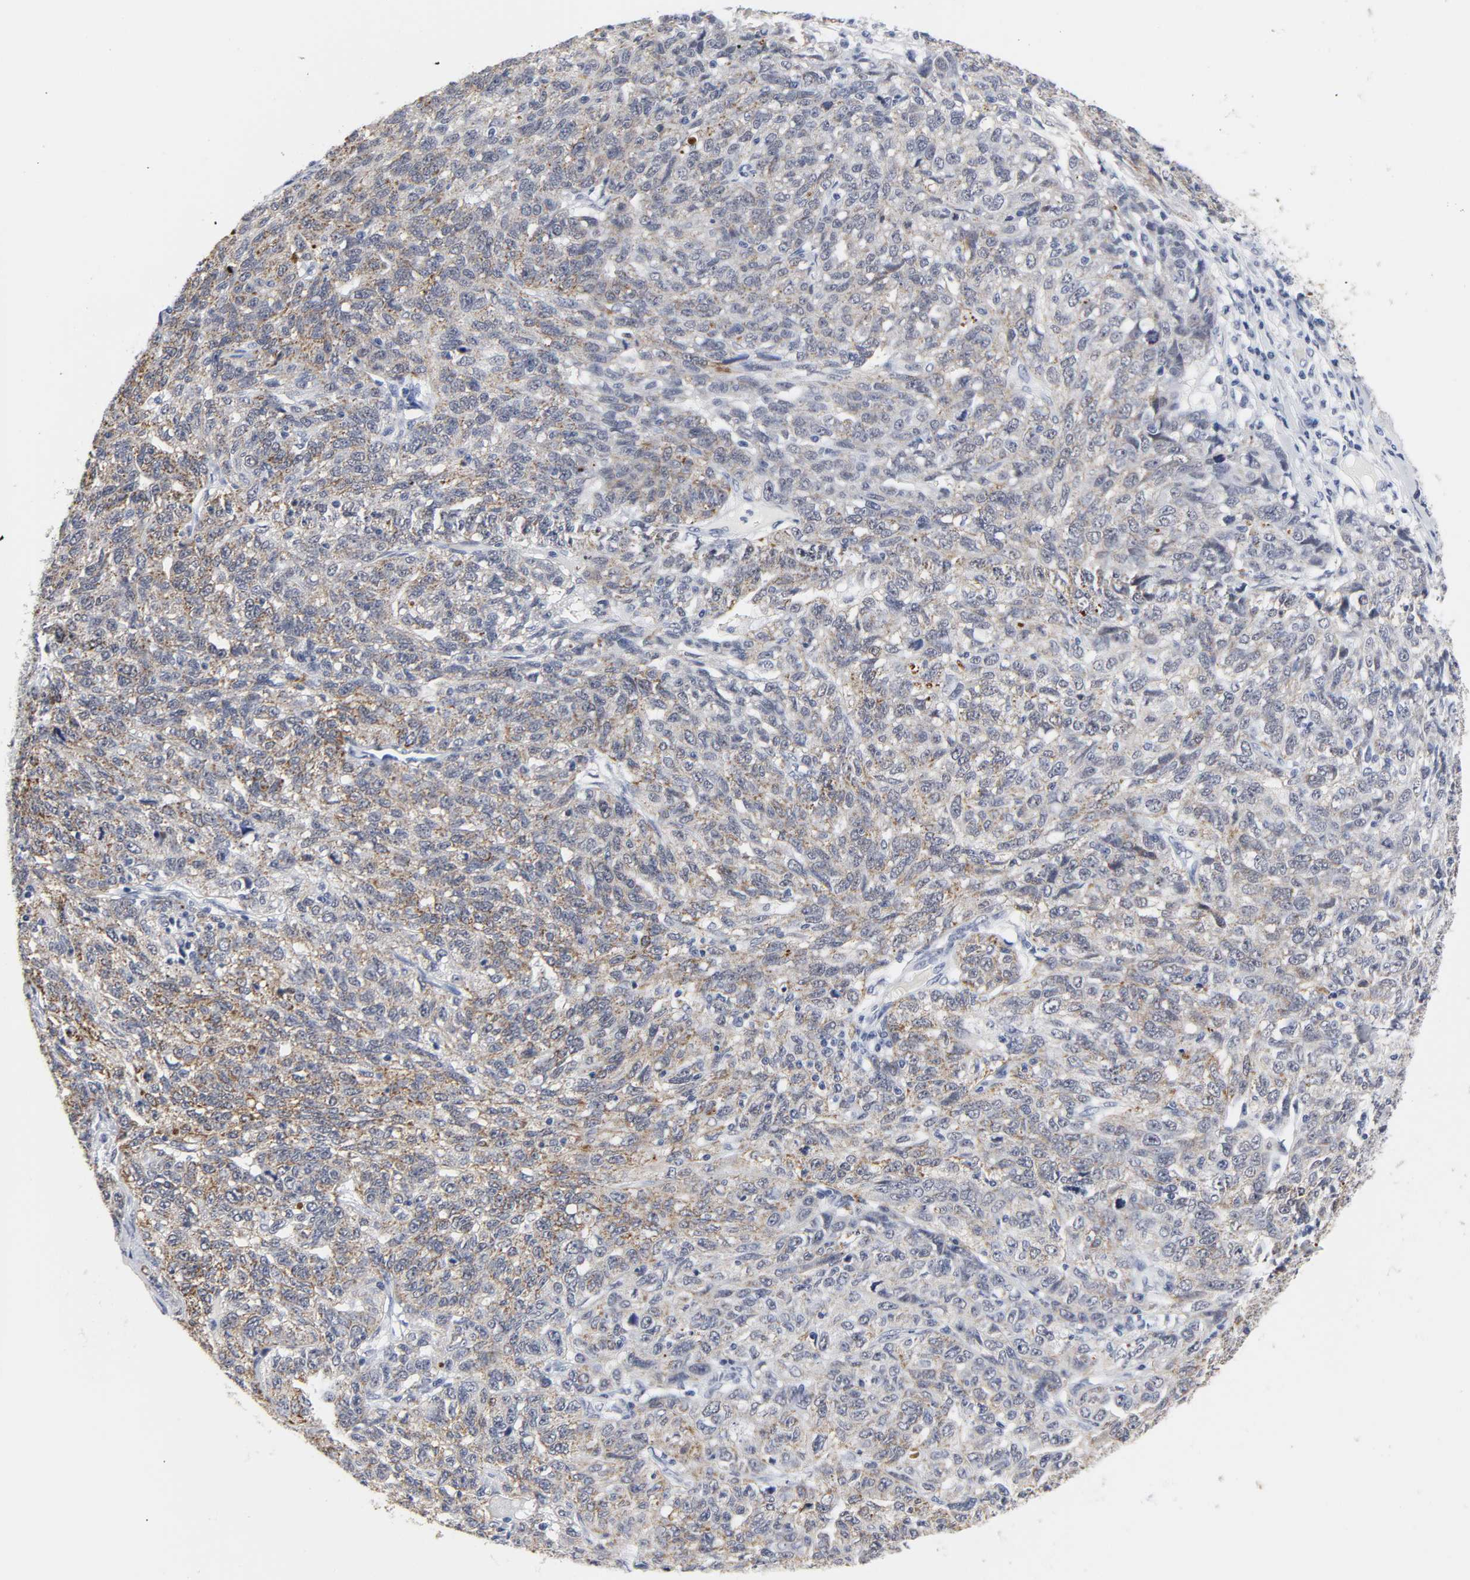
{"staining": {"intensity": "moderate", "quantity": ">75%", "location": "cytoplasmic/membranous"}, "tissue": "ovarian cancer", "cell_type": "Tumor cells", "image_type": "cancer", "snomed": [{"axis": "morphology", "description": "Cystadenocarcinoma, serous, NOS"}, {"axis": "topography", "description": "Ovary"}], "caption": "Immunohistochemistry of human ovarian serous cystadenocarcinoma demonstrates medium levels of moderate cytoplasmic/membranous expression in about >75% of tumor cells.", "gene": "GRHL2", "patient": {"sex": "female", "age": 71}}